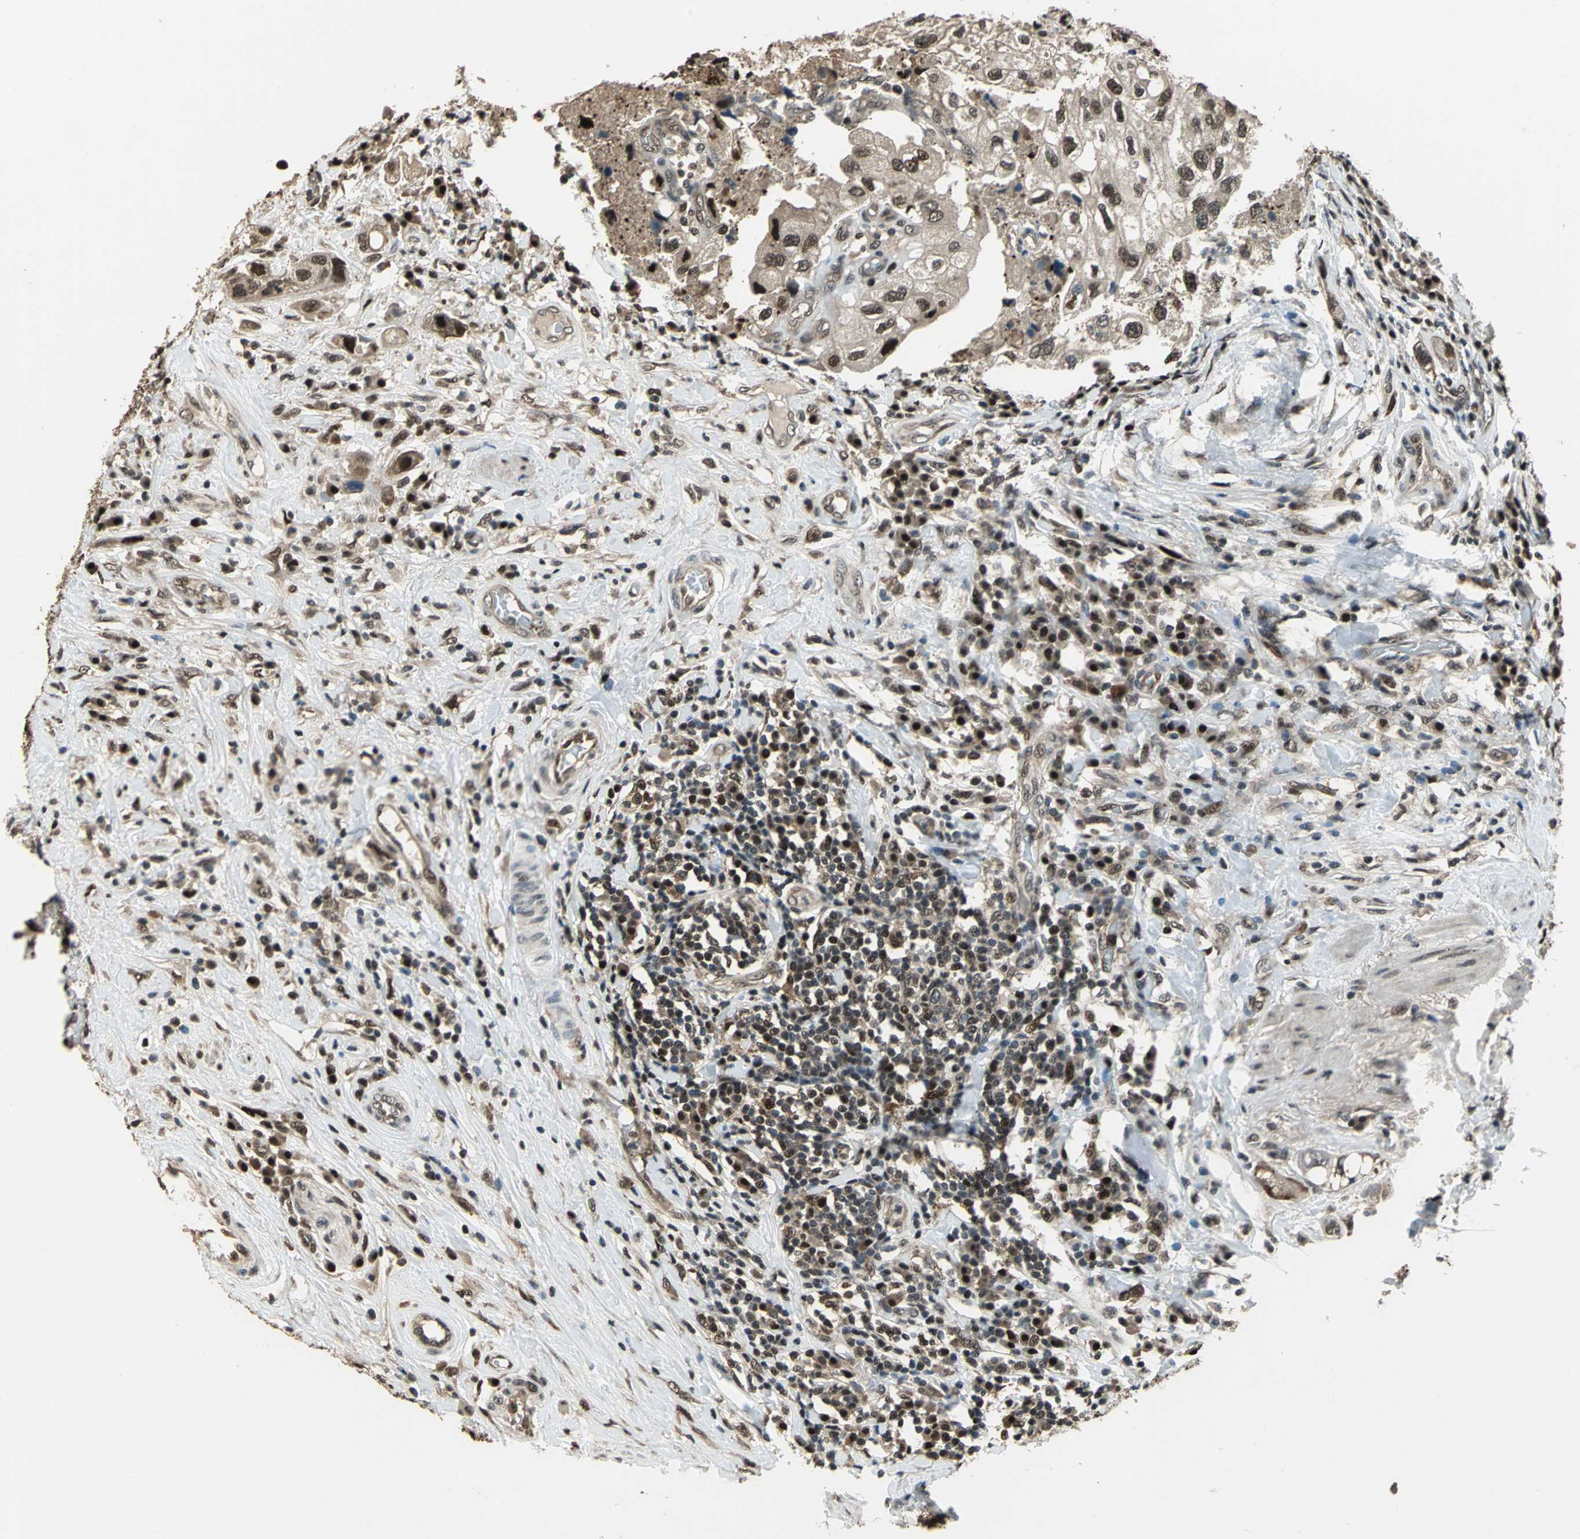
{"staining": {"intensity": "moderate", "quantity": ">75%", "location": "nuclear"}, "tissue": "urothelial cancer", "cell_type": "Tumor cells", "image_type": "cancer", "snomed": [{"axis": "morphology", "description": "Urothelial carcinoma, High grade"}, {"axis": "topography", "description": "Urinary bladder"}], "caption": "IHC histopathology image of human urothelial cancer stained for a protein (brown), which exhibits medium levels of moderate nuclear staining in approximately >75% of tumor cells.", "gene": "MIS18BP1", "patient": {"sex": "female", "age": 64}}